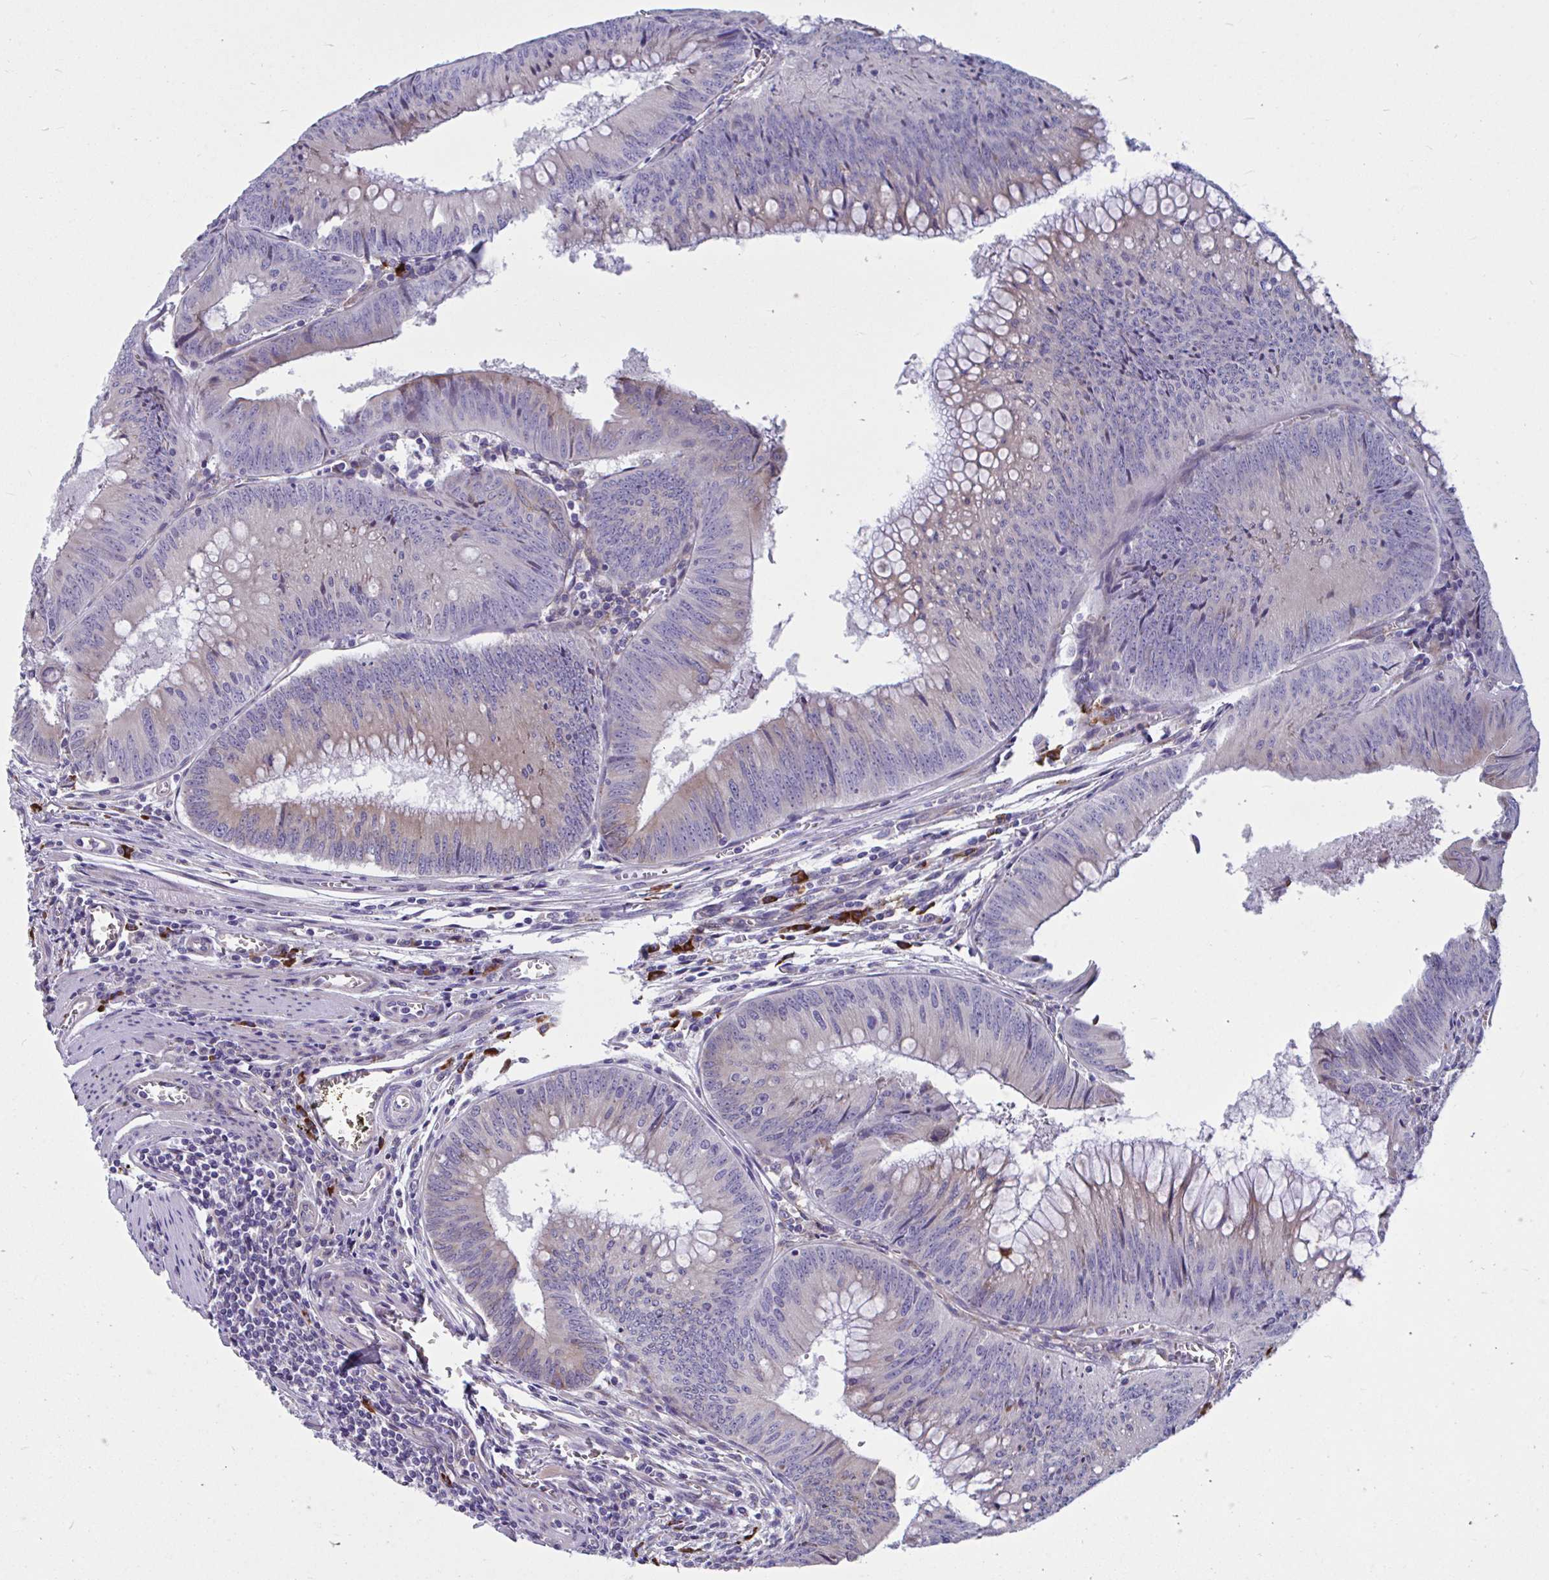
{"staining": {"intensity": "weak", "quantity": "<25%", "location": "cytoplasmic/membranous"}, "tissue": "colorectal cancer", "cell_type": "Tumor cells", "image_type": "cancer", "snomed": [{"axis": "morphology", "description": "Adenocarcinoma, NOS"}, {"axis": "topography", "description": "Rectum"}], "caption": "This photomicrograph is of colorectal cancer (adenocarcinoma) stained with immunohistochemistry (IHC) to label a protein in brown with the nuclei are counter-stained blue. There is no expression in tumor cells.", "gene": "WBP1", "patient": {"sex": "female", "age": 72}}